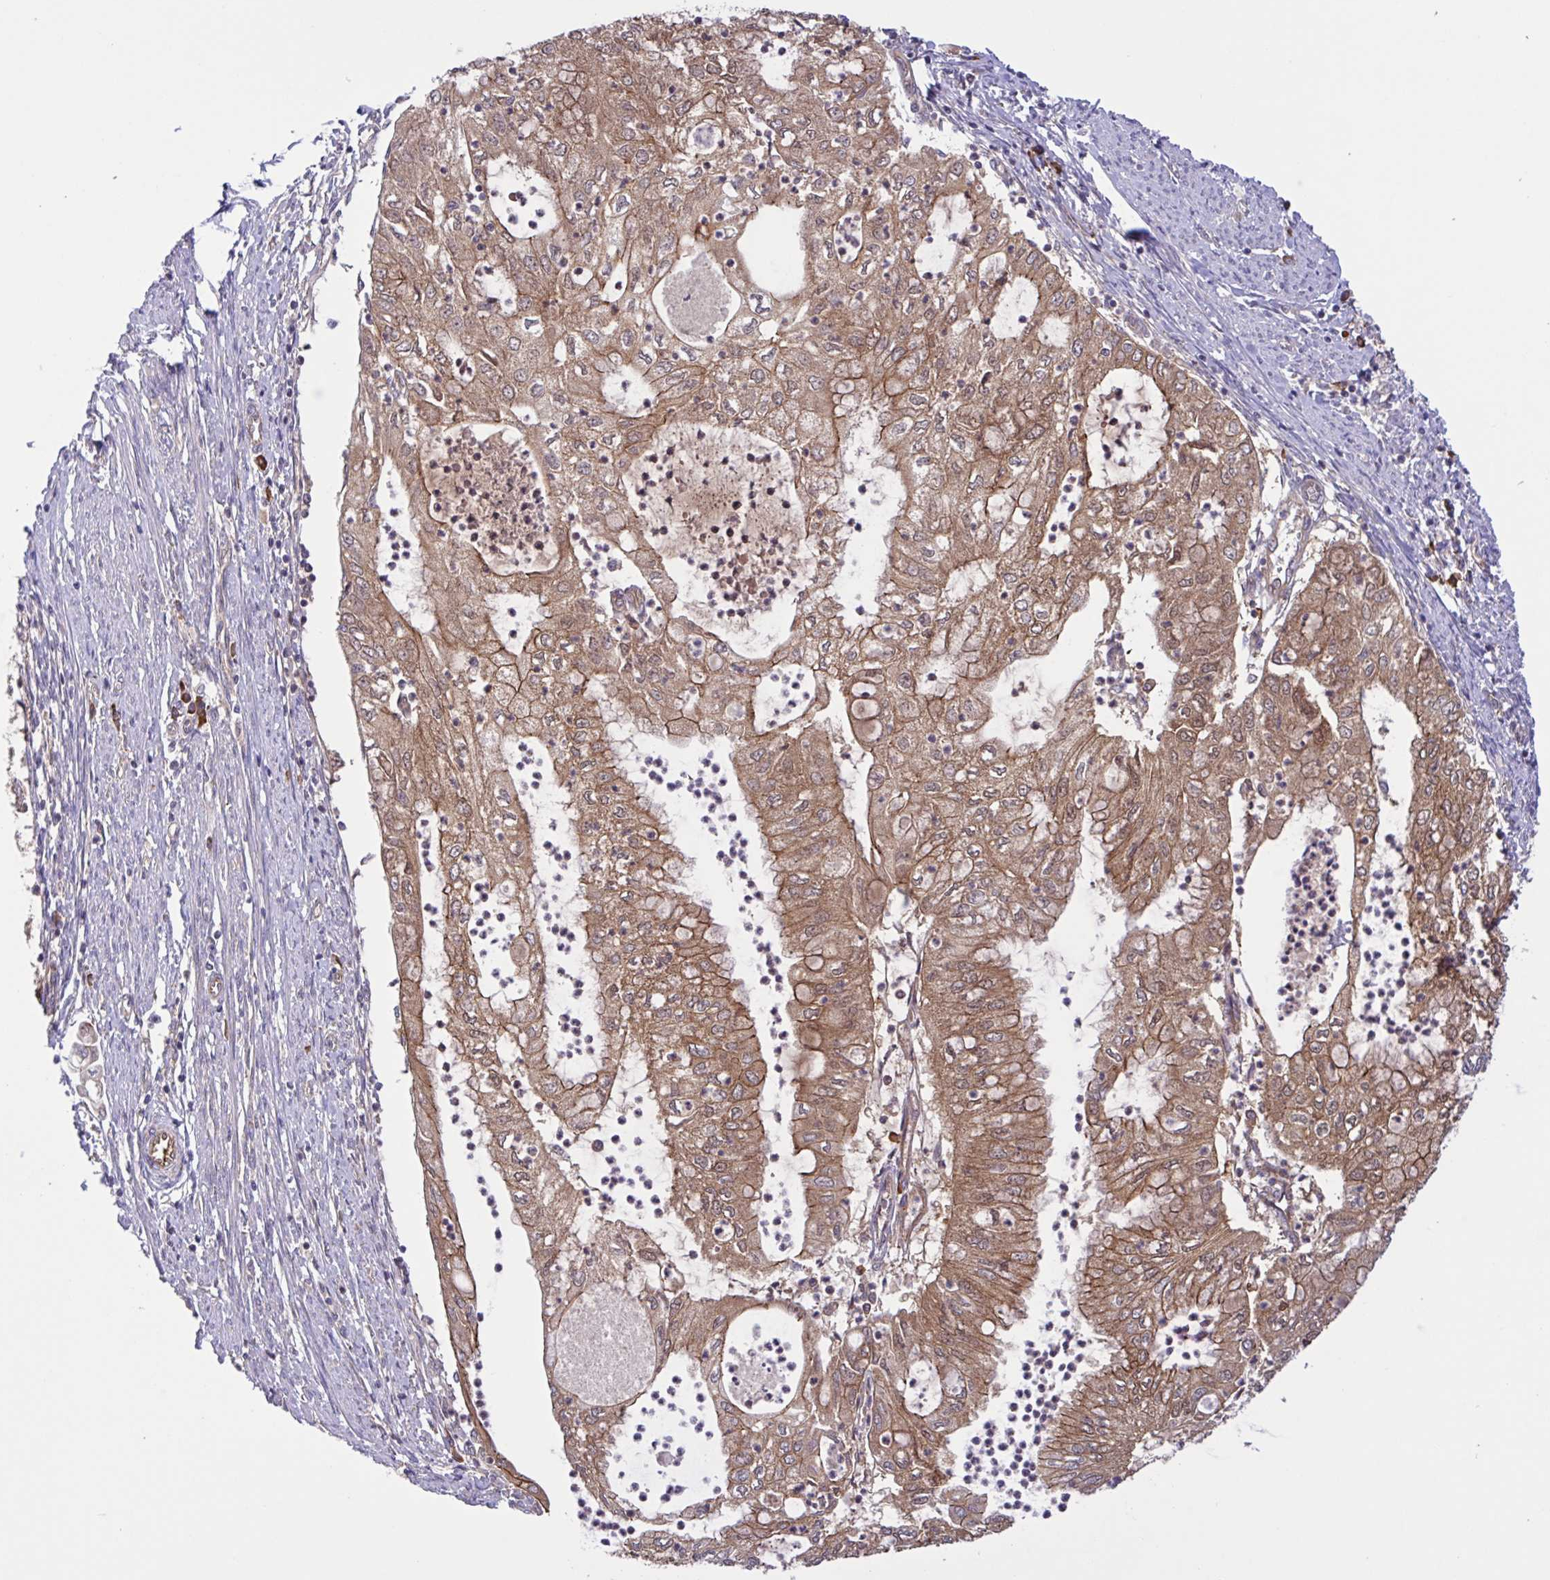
{"staining": {"intensity": "moderate", "quantity": ">75%", "location": "cytoplasmic/membranous"}, "tissue": "endometrial cancer", "cell_type": "Tumor cells", "image_type": "cancer", "snomed": [{"axis": "morphology", "description": "Adenocarcinoma, NOS"}, {"axis": "topography", "description": "Endometrium"}], "caption": "A micrograph of human adenocarcinoma (endometrial) stained for a protein shows moderate cytoplasmic/membranous brown staining in tumor cells.", "gene": "INTS10", "patient": {"sex": "female", "age": 75}}